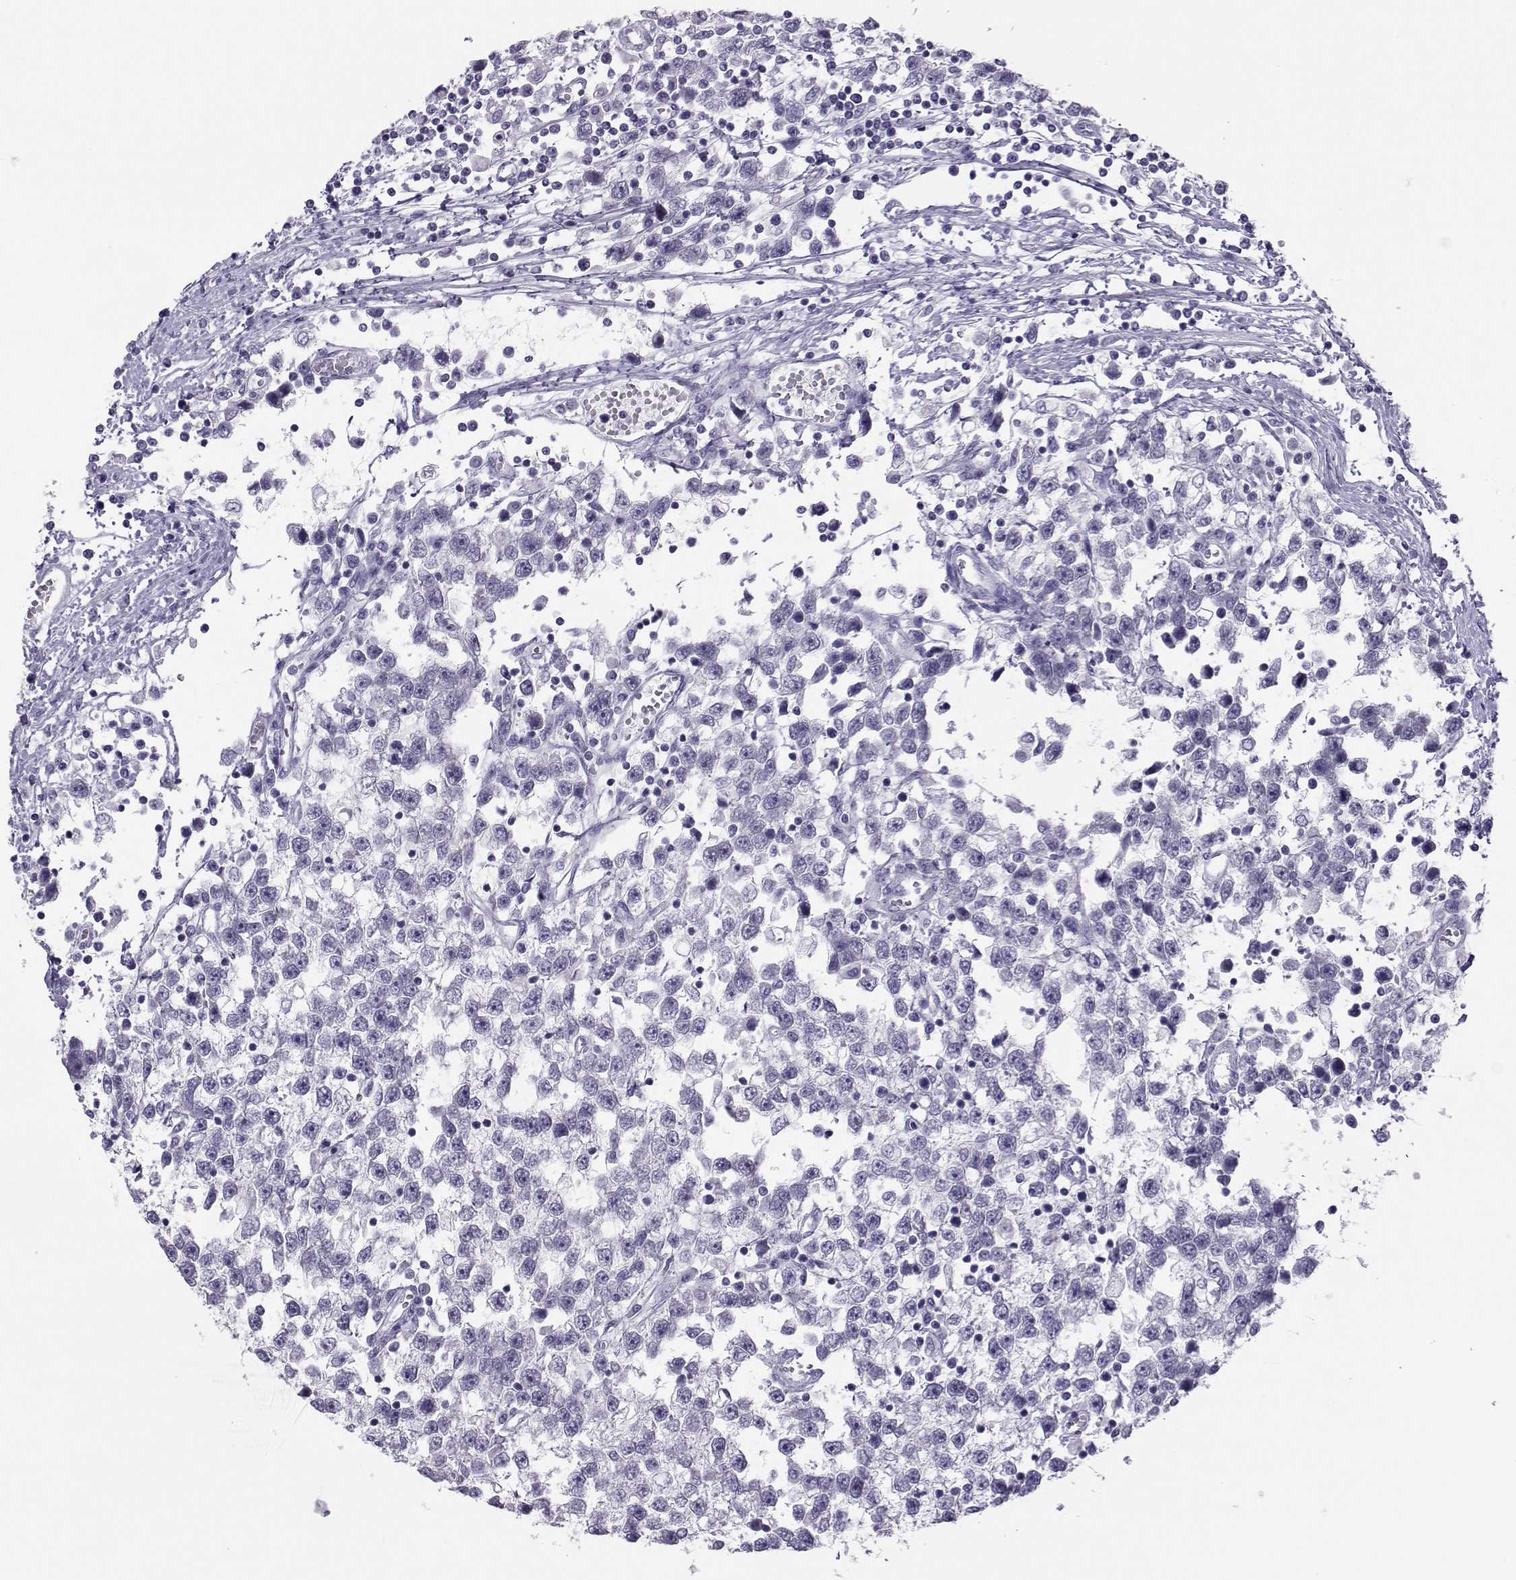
{"staining": {"intensity": "negative", "quantity": "none", "location": "none"}, "tissue": "testis cancer", "cell_type": "Tumor cells", "image_type": "cancer", "snomed": [{"axis": "morphology", "description": "Seminoma, NOS"}, {"axis": "topography", "description": "Testis"}], "caption": "Human testis cancer stained for a protein using IHC exhibits no expression in tumor cells.", "gene": "TRPM7", "patient": {"sex": "male", "age": 34}}